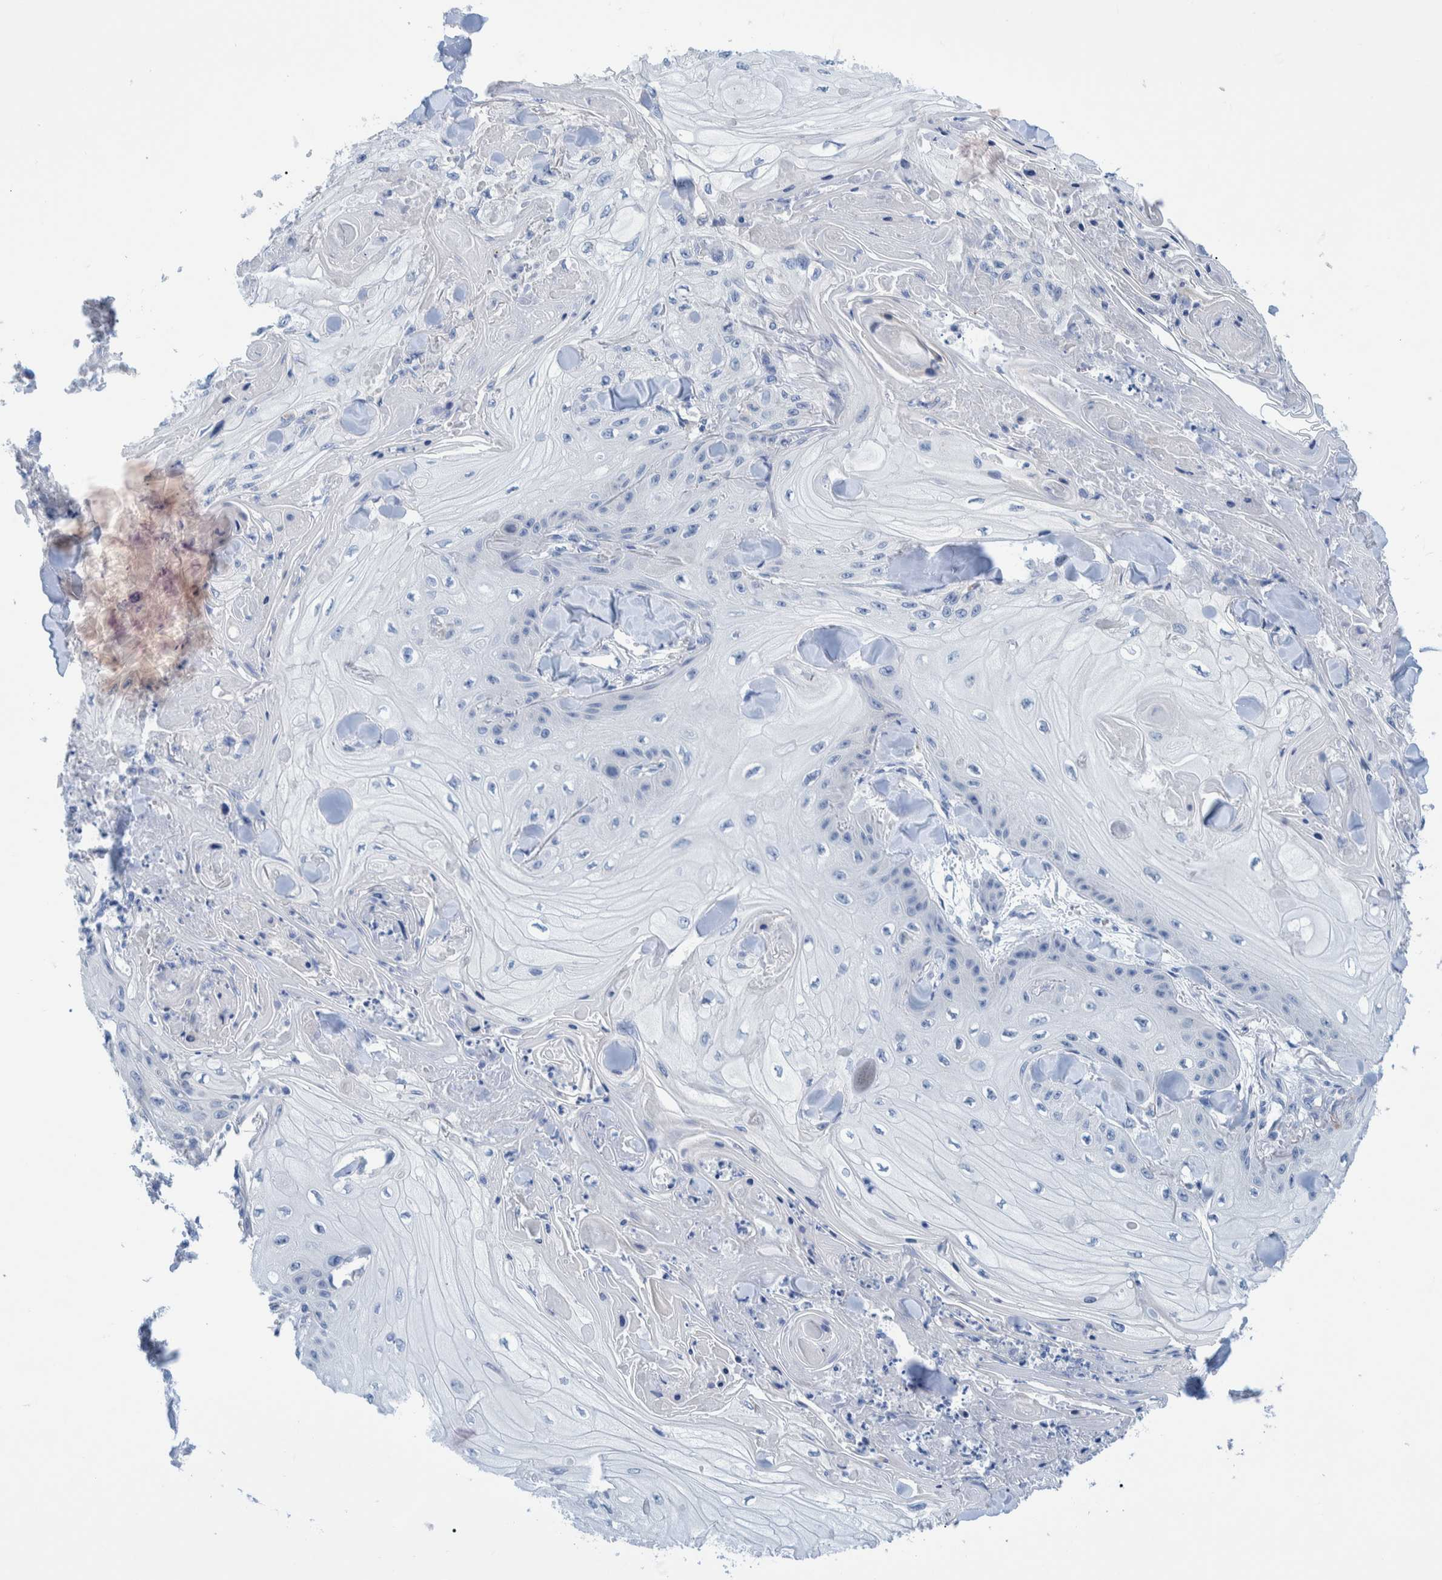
{"staining": {"intensity": "negative", "quantity": "none", "location": "none"}, "tissue": "skin cancer", "cell_type": "Tumor cells", "image_type": "cancer", "snomed": [{"axis": "morphology", "description": "Squamous cell carcinoma, NOS"}, {"axis": "topography", "description": "Skin"}], "caption": "Immunohistochemistry (IHC) of squamous cell carcinoma (skin) exhibits no positivity in tumor cells. The staining is performed using DAB brown chromogen with nuclei counter-stained in using hematoxylin.", "gene": "MKS1", "patient": {"sex": "male", "age": 74}}